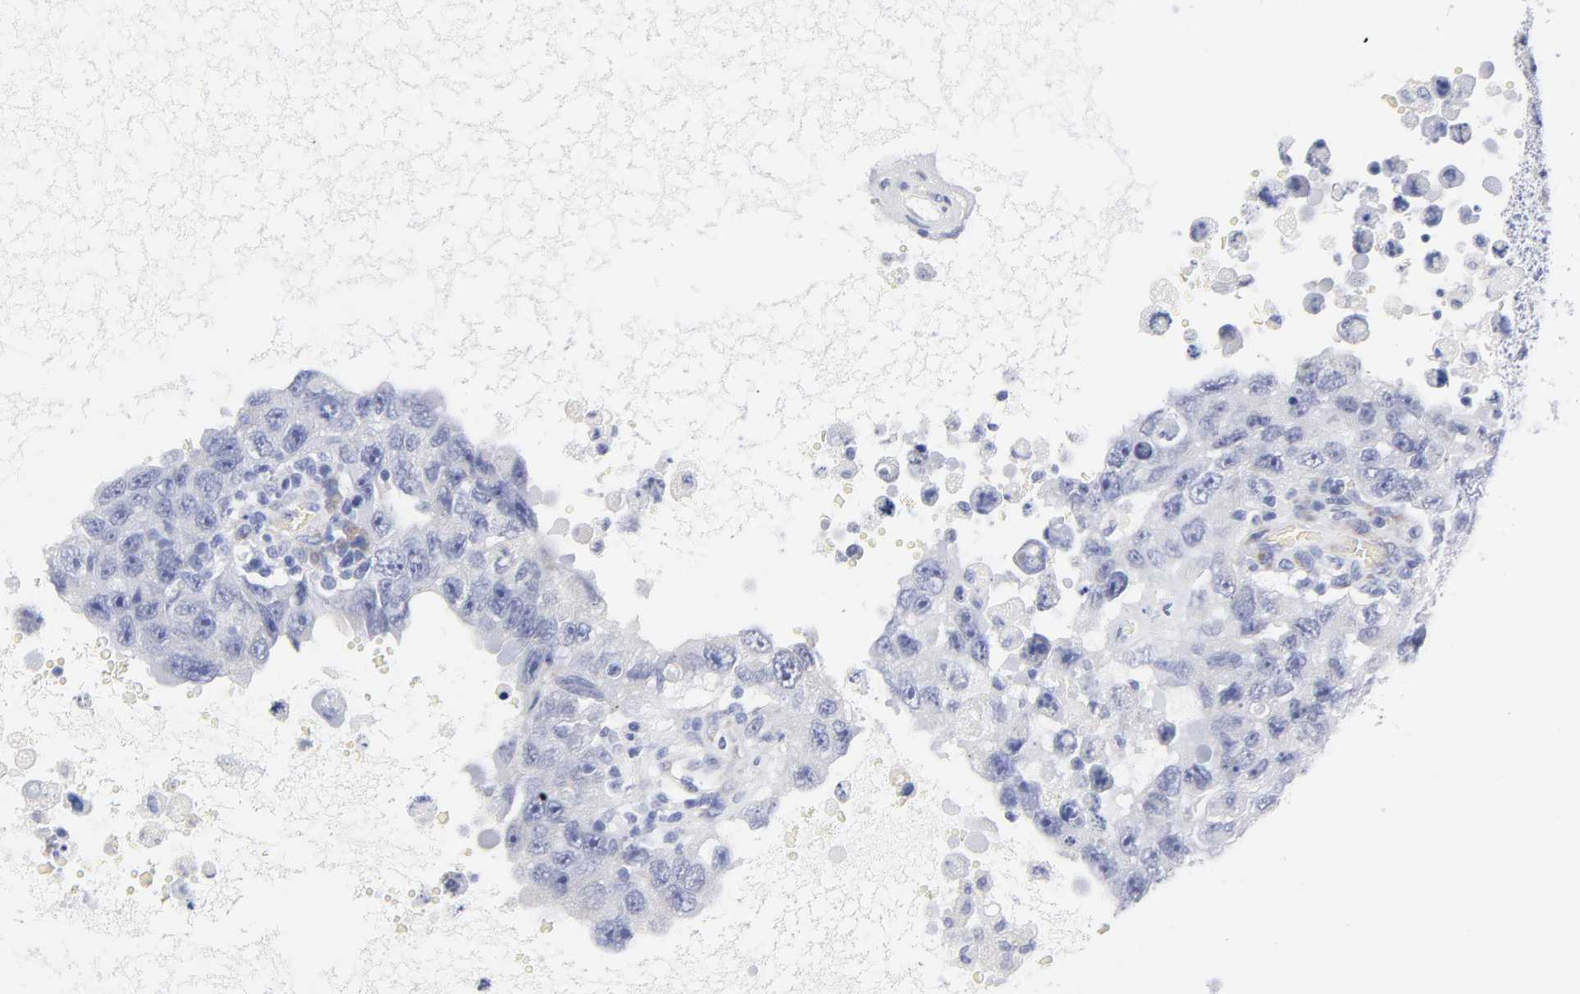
{"staining": {"intensity": "negative", "quantity": "none", "location": "none"}, "tissue": "testis cancer", "cell_type": "Tumor cells", "image_type": "cancer", "snomed": [{"axis": "morphology", "description": "Carcinoma, Embryonal, NOS"}, {"axis": "topography", "description": "Testis"}], "caption": "This is an IHC image of testis cancer (embryonal carcinoma). There is no staining in tumor cells.", "gene": "DUSP9", "patient": {"sex": "male", "age": 26}}